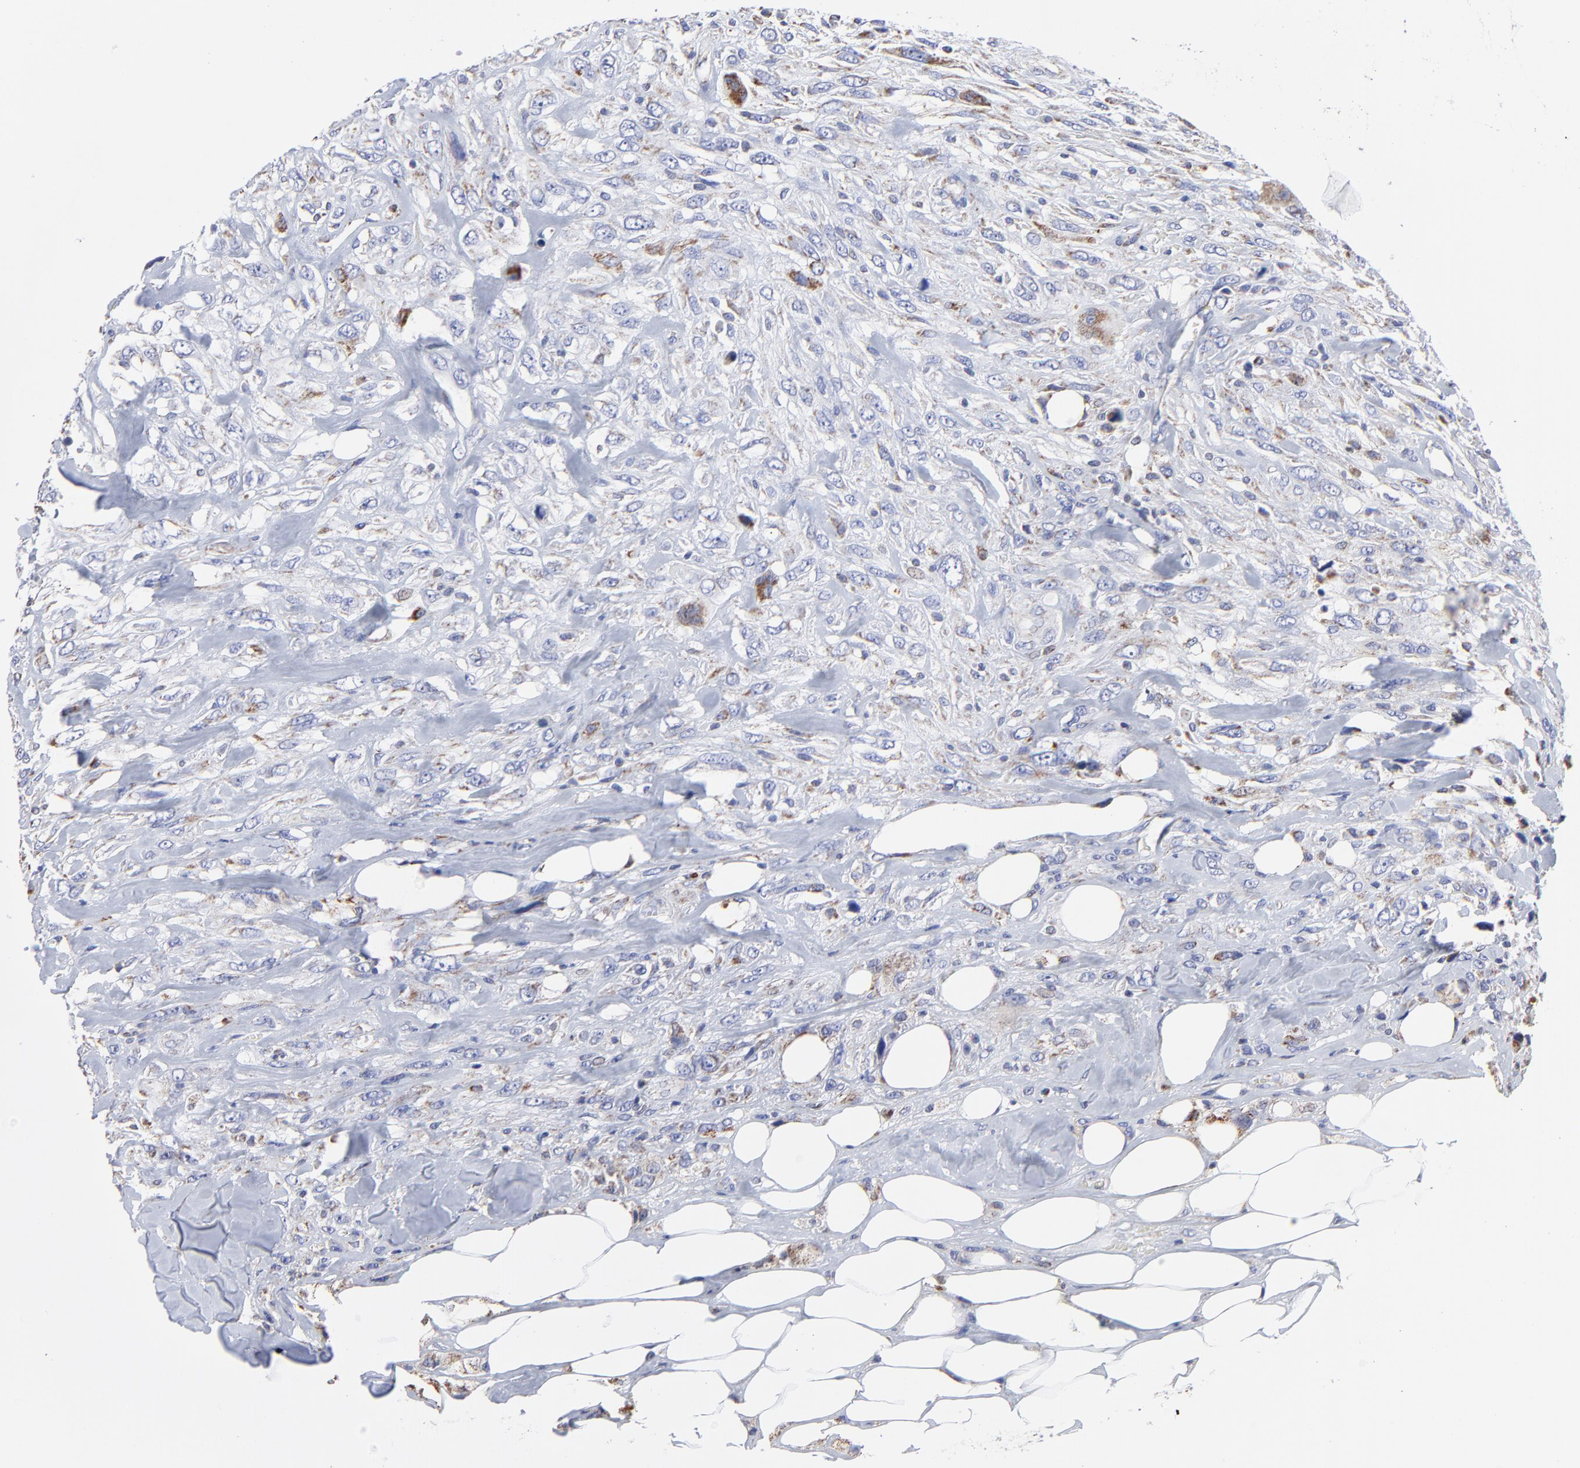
{"staining": {"intensity": "moderate", "quantity": "<25%", "location": "cytoplasmic/membranous"}, "tissue": "breast cancer", "cell_type": "Tumor cells", "image_type": "cancer", "snomed": [{"axis": "morphology", "description": "Neoplasm, malignant, NOS"}, {"axis": "topography", "description": "Breast"}], "caption": "Immunohistochemistry (DAB (3,3'-diaminobenzidine)) staining of human breast malignant neoplasm shows moderate cytoplasmic/membranous protein positivity in approximately <25% of tumor cells.", "gene": "PINK1", "patient": {"sex": "female", "age": 50}}